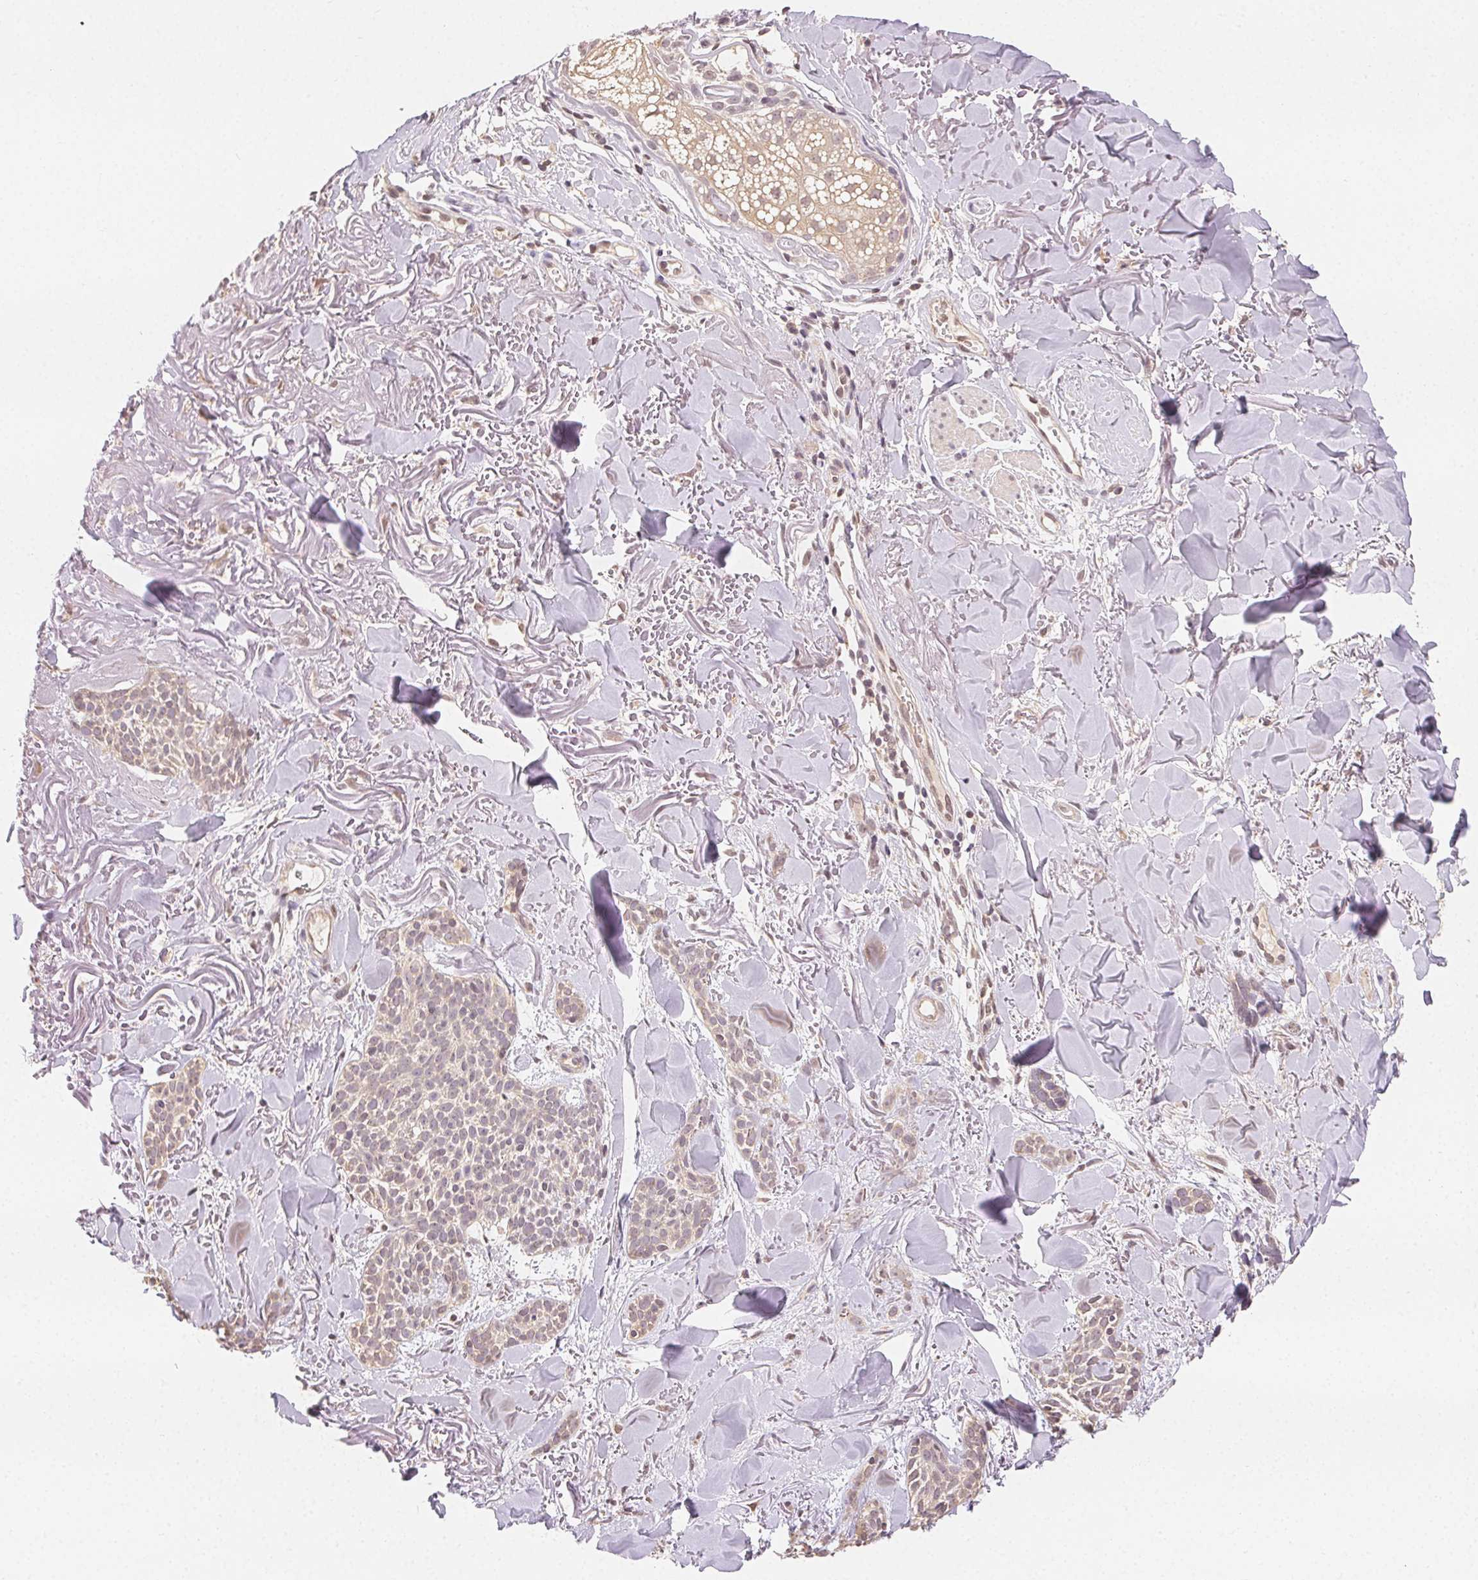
{"staining": {"intensity": "negative", "quantity": "none", "location": "none"}, "tissue": "skin cancer", "cell_type": "Tumor cells", "image_type": "cancer", "snomed": [{"axis": "morphology", "description": "Basal cell carcinoma"}, {"axis": "morphology", "description": "BCC, high aggressive"}, {"axis": "topography", "description": "Skin"}], "caption": "An image of human skin cancer is negative for staining in tumor cells.", "gene": "SEZ6L2", "patient": {"sex": "female", "age": 86}}